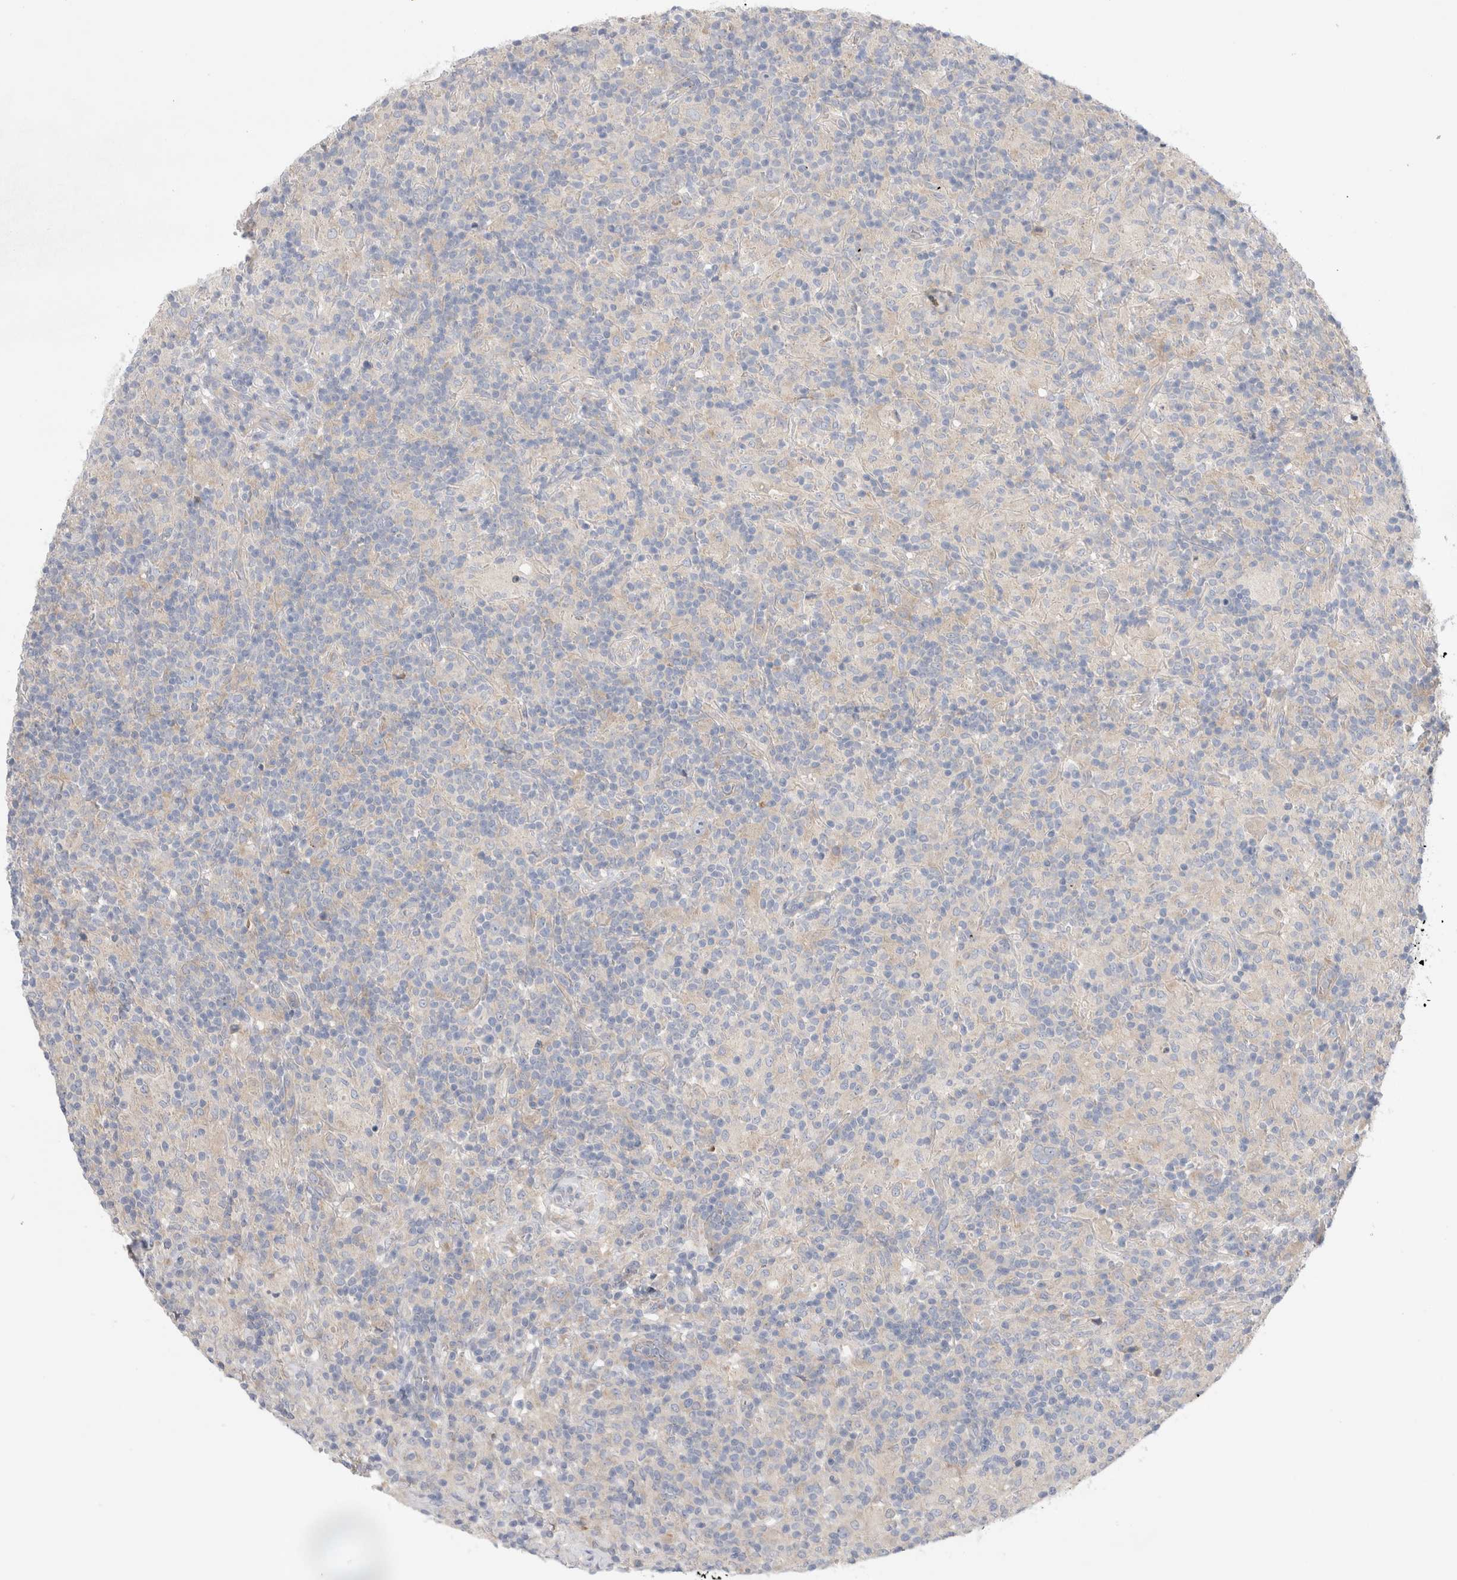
{"staining": {"intensity": "negative", "quantity": "none", "location": "none"}, "tissue": "lymphoma", "cell_type": "Tumor cells", "image_type": "cancer", "snomed": [{"axis": "morphology", "description": "Hodgkin's disease, NOS"}, {"axis": "topography", "description": "Lymph node"}], "caption": "Tumor cells show no significant positivity in lymphoma. (Brightfield microscopy of DAB (3,3'-diaminobenzidine) immunohistochemistry at high magnification).", "gene": "RBM12B", "patient": {"sex": "male", "age": 70}}